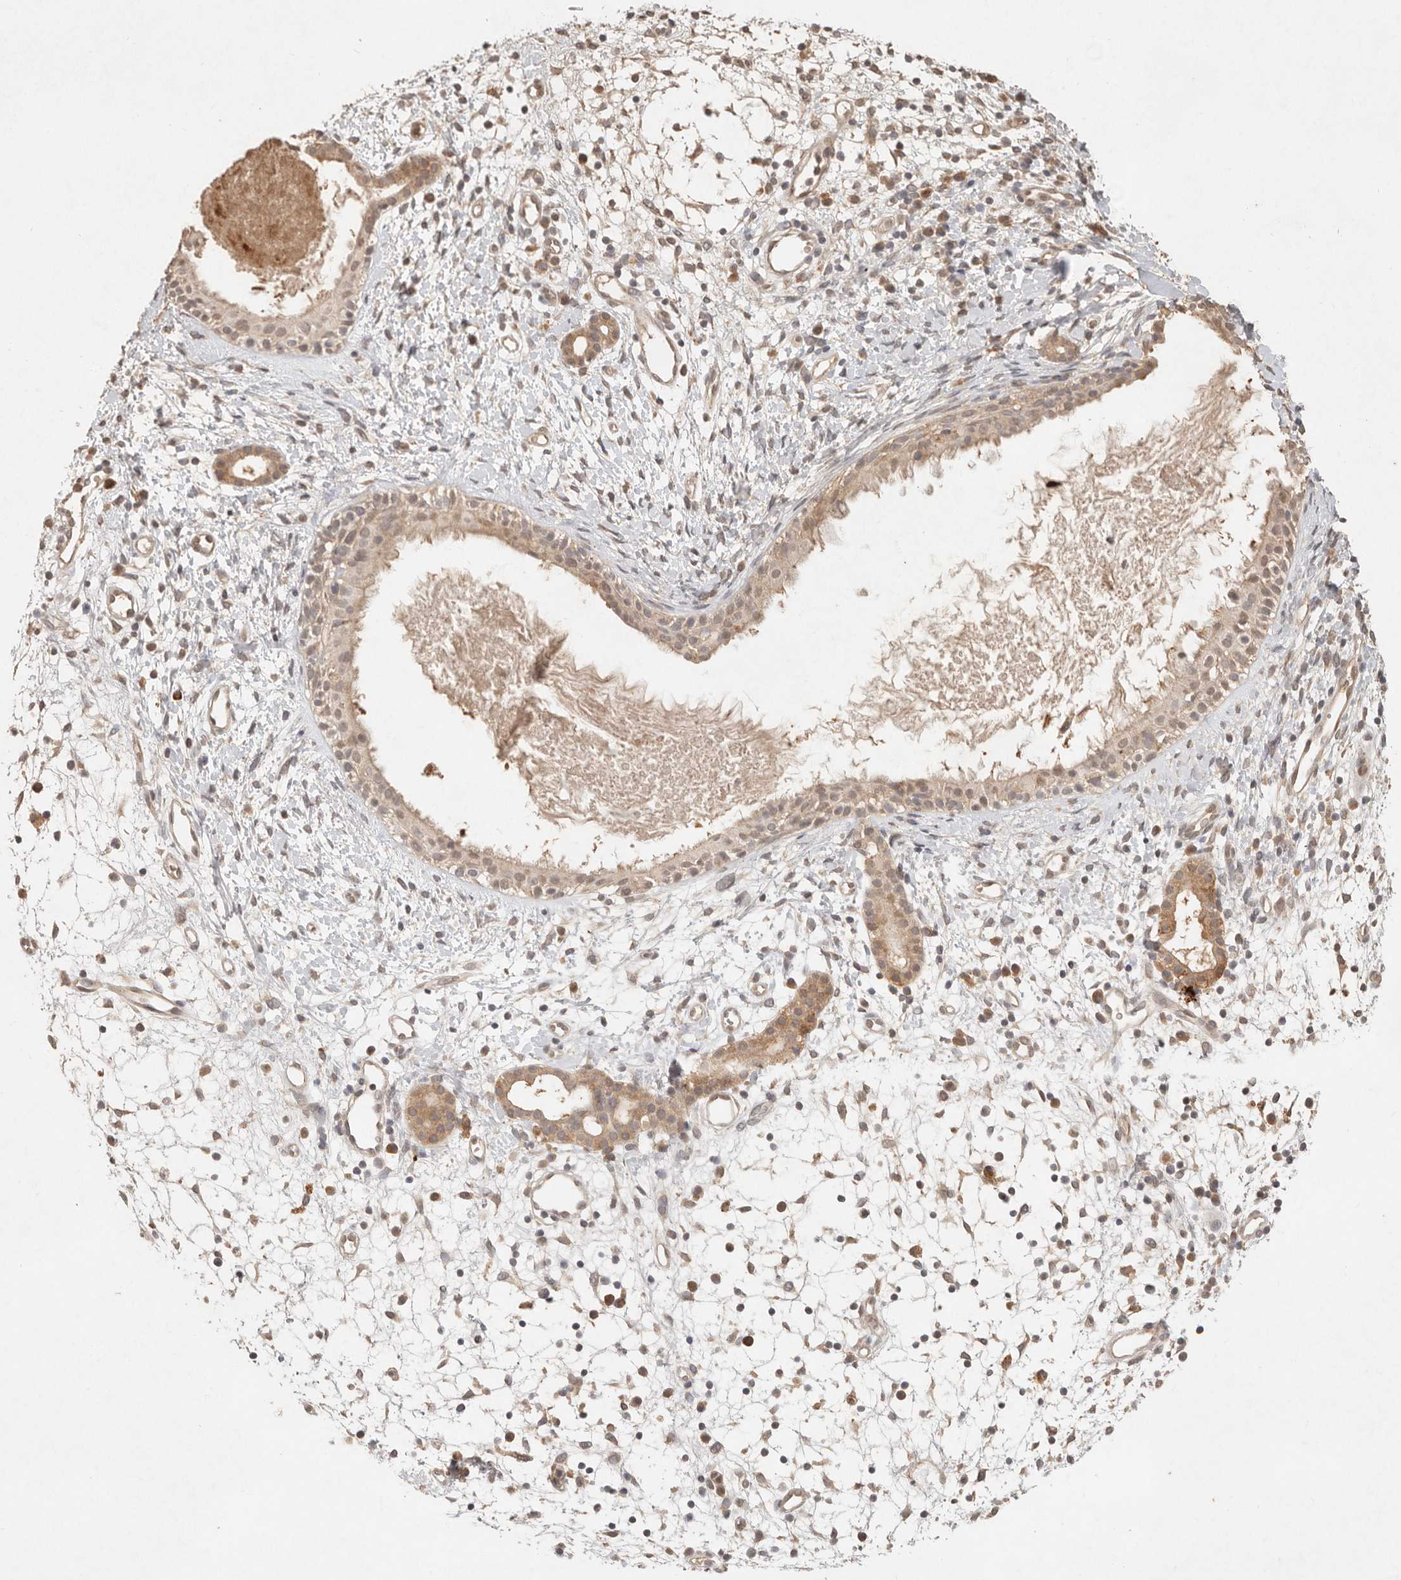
{"staining": {"intensity": "moderate", "quantity": ">75%", "location": "cytoplasmic/membranous"}, "tissue": "nasopharynx", "cell_type": "Respiratory epithelial cells", "image_type": "normal", "snomed": [{"axis": "morphology", "description": "Normal tissue, NOS"}, {"axis": "topography", "description": "Nasopharynx"}], "caption": "Protein staining by immunohistochemistry reveals moderate cytoplasmic/membranous expression in approximately >75% of respiratory epithelial cells in normal nasopharynx. (DAB (3,3'-diaminobenzidine) = brown stain, brightfield microscopy at high magnification).", "gene": "LMO4", "patient": {"sex": "male", "age": 22}}